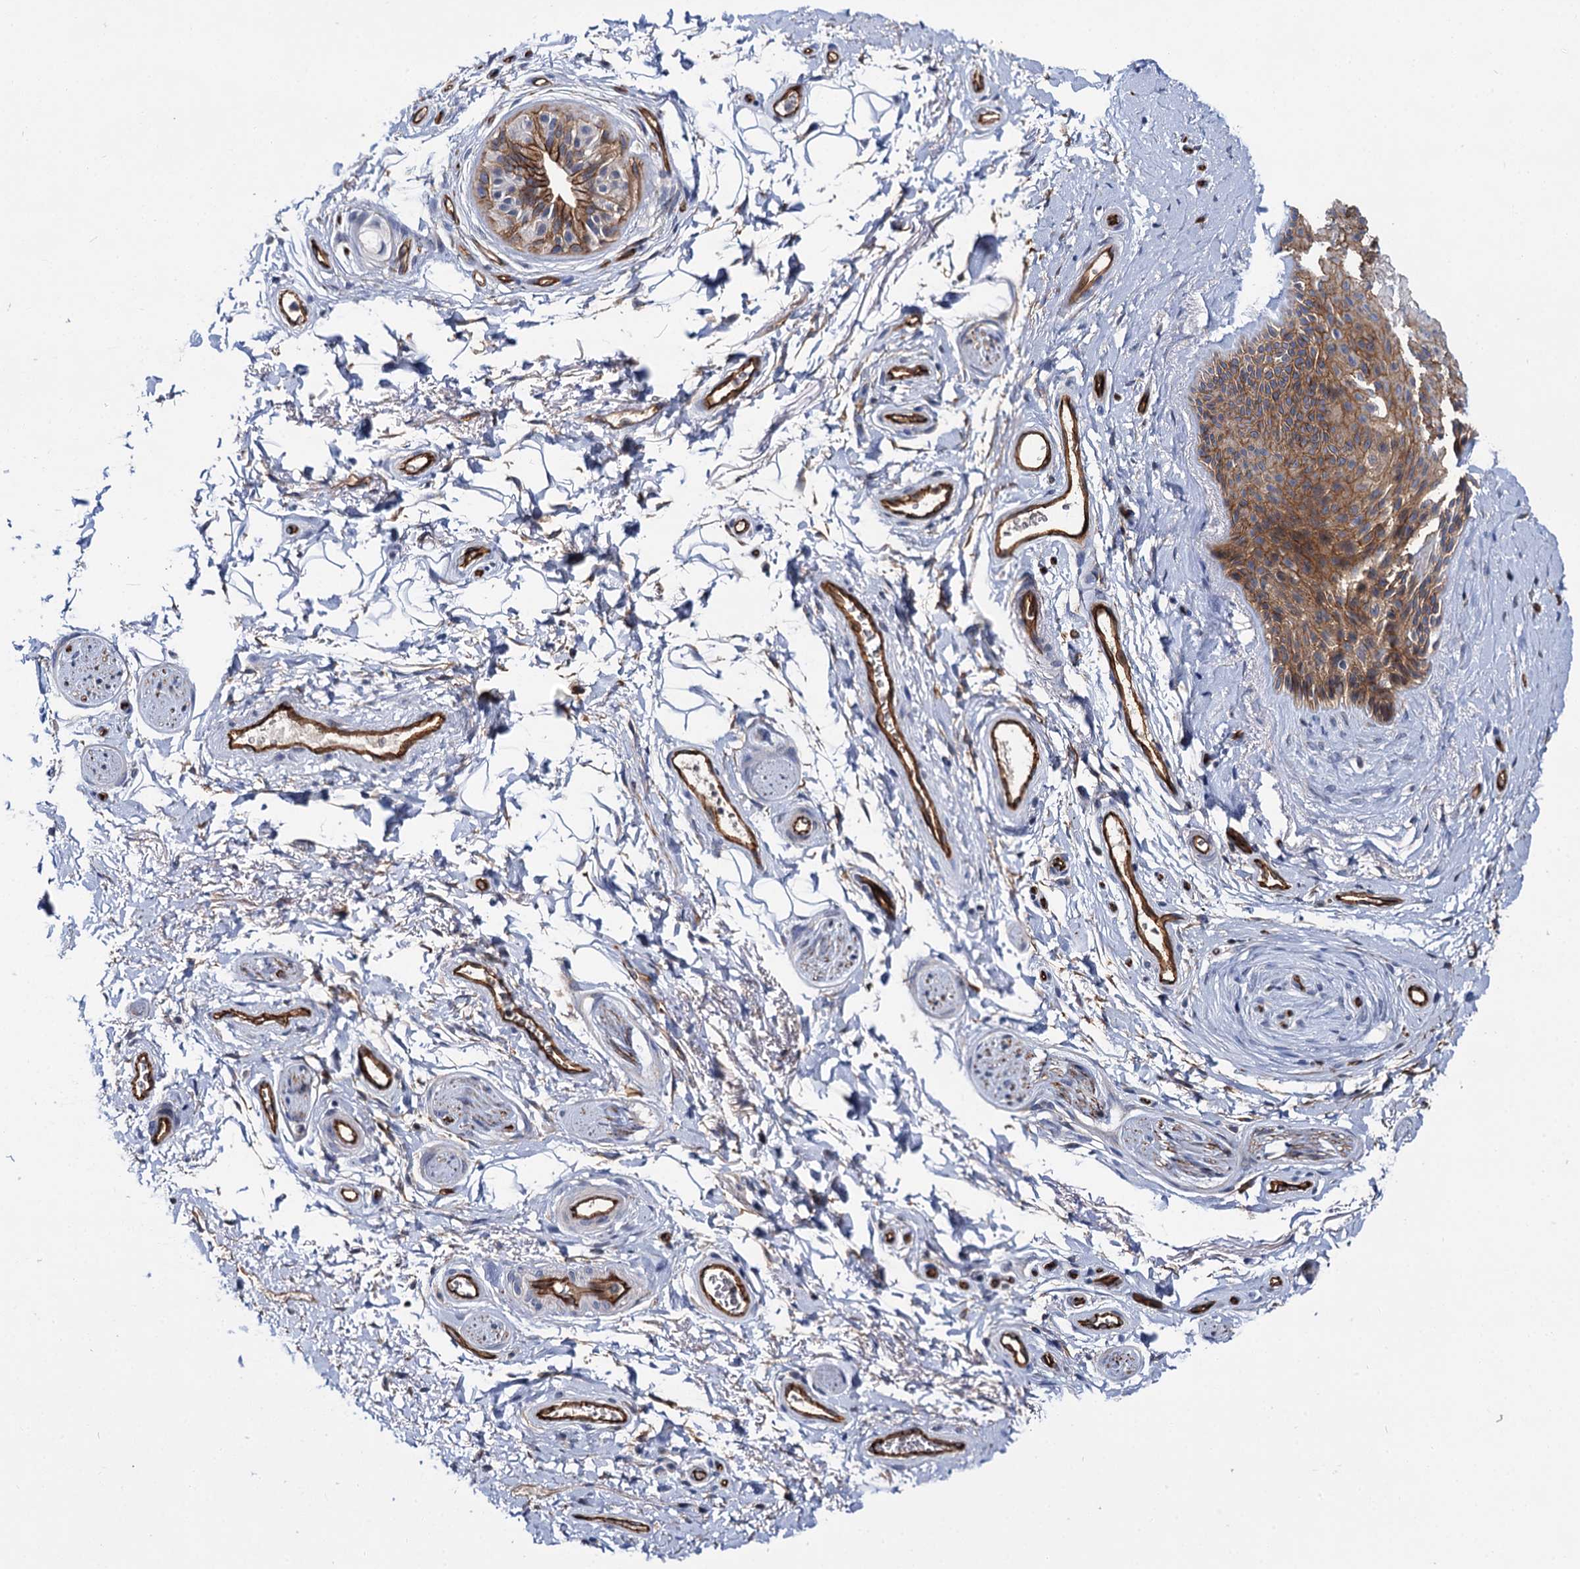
{"staining": {"intensity": "moderate", "quantity": ">75%", "location": "cytoplasmic/membranous"}, "tissue": "skin", "cell_type": "Epidermal cells", "image_type": "normal", "snomed": [{"axis": "morphology", "description": "Normal tissue, NOS"}, {"axis": "topography", "description": "Anal"}], "caption": "Benign skin reveals moderate cytoplasmic/membranous staining in about >75% of epidermal cells, visualized by immunohistochemistry. (IHC, brightfield microscopy, high magnification).", "gene": "ABLIM1", "patient": {"sex": "male", "age": 44}}